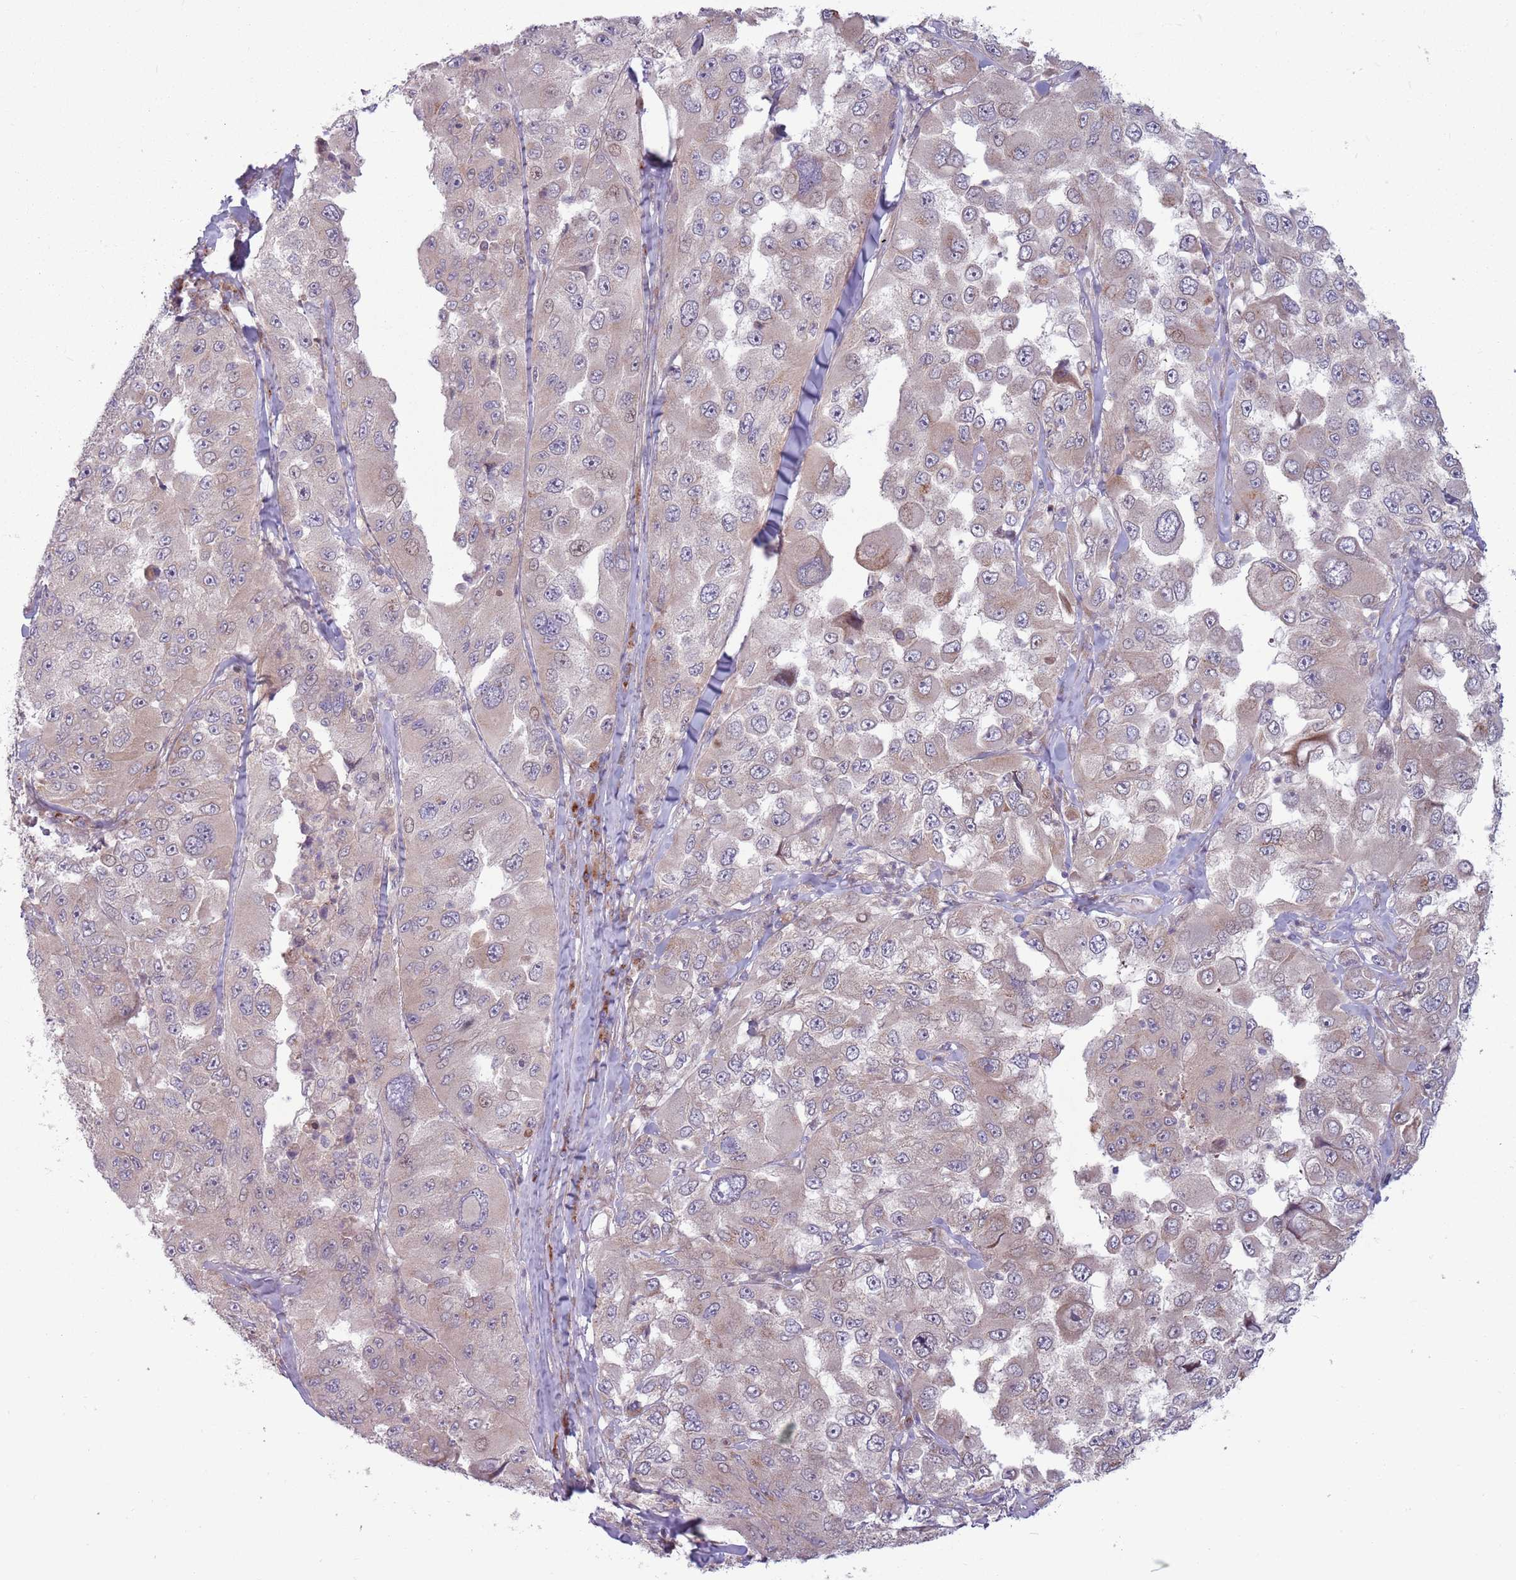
{"staining": {"intensity": "weak", "quantity": "<25%", "location": "cytoplasmic/membranous"}, "tissue": "melanoma", "cell_type": "Tumor cells", "image_type": "cancer", "snomed": [{"axis": "morphology", "description": "Malignant melanoma, Metastatic site"}, {"axis": "topography", "description": "Lymph node"}], "caption": "Melanoma was stained to show a protein in brown. There is no significant positivity in tumor cells.", "gene": "CCDC150", "patient": {"sex": "male", "age": 62}}